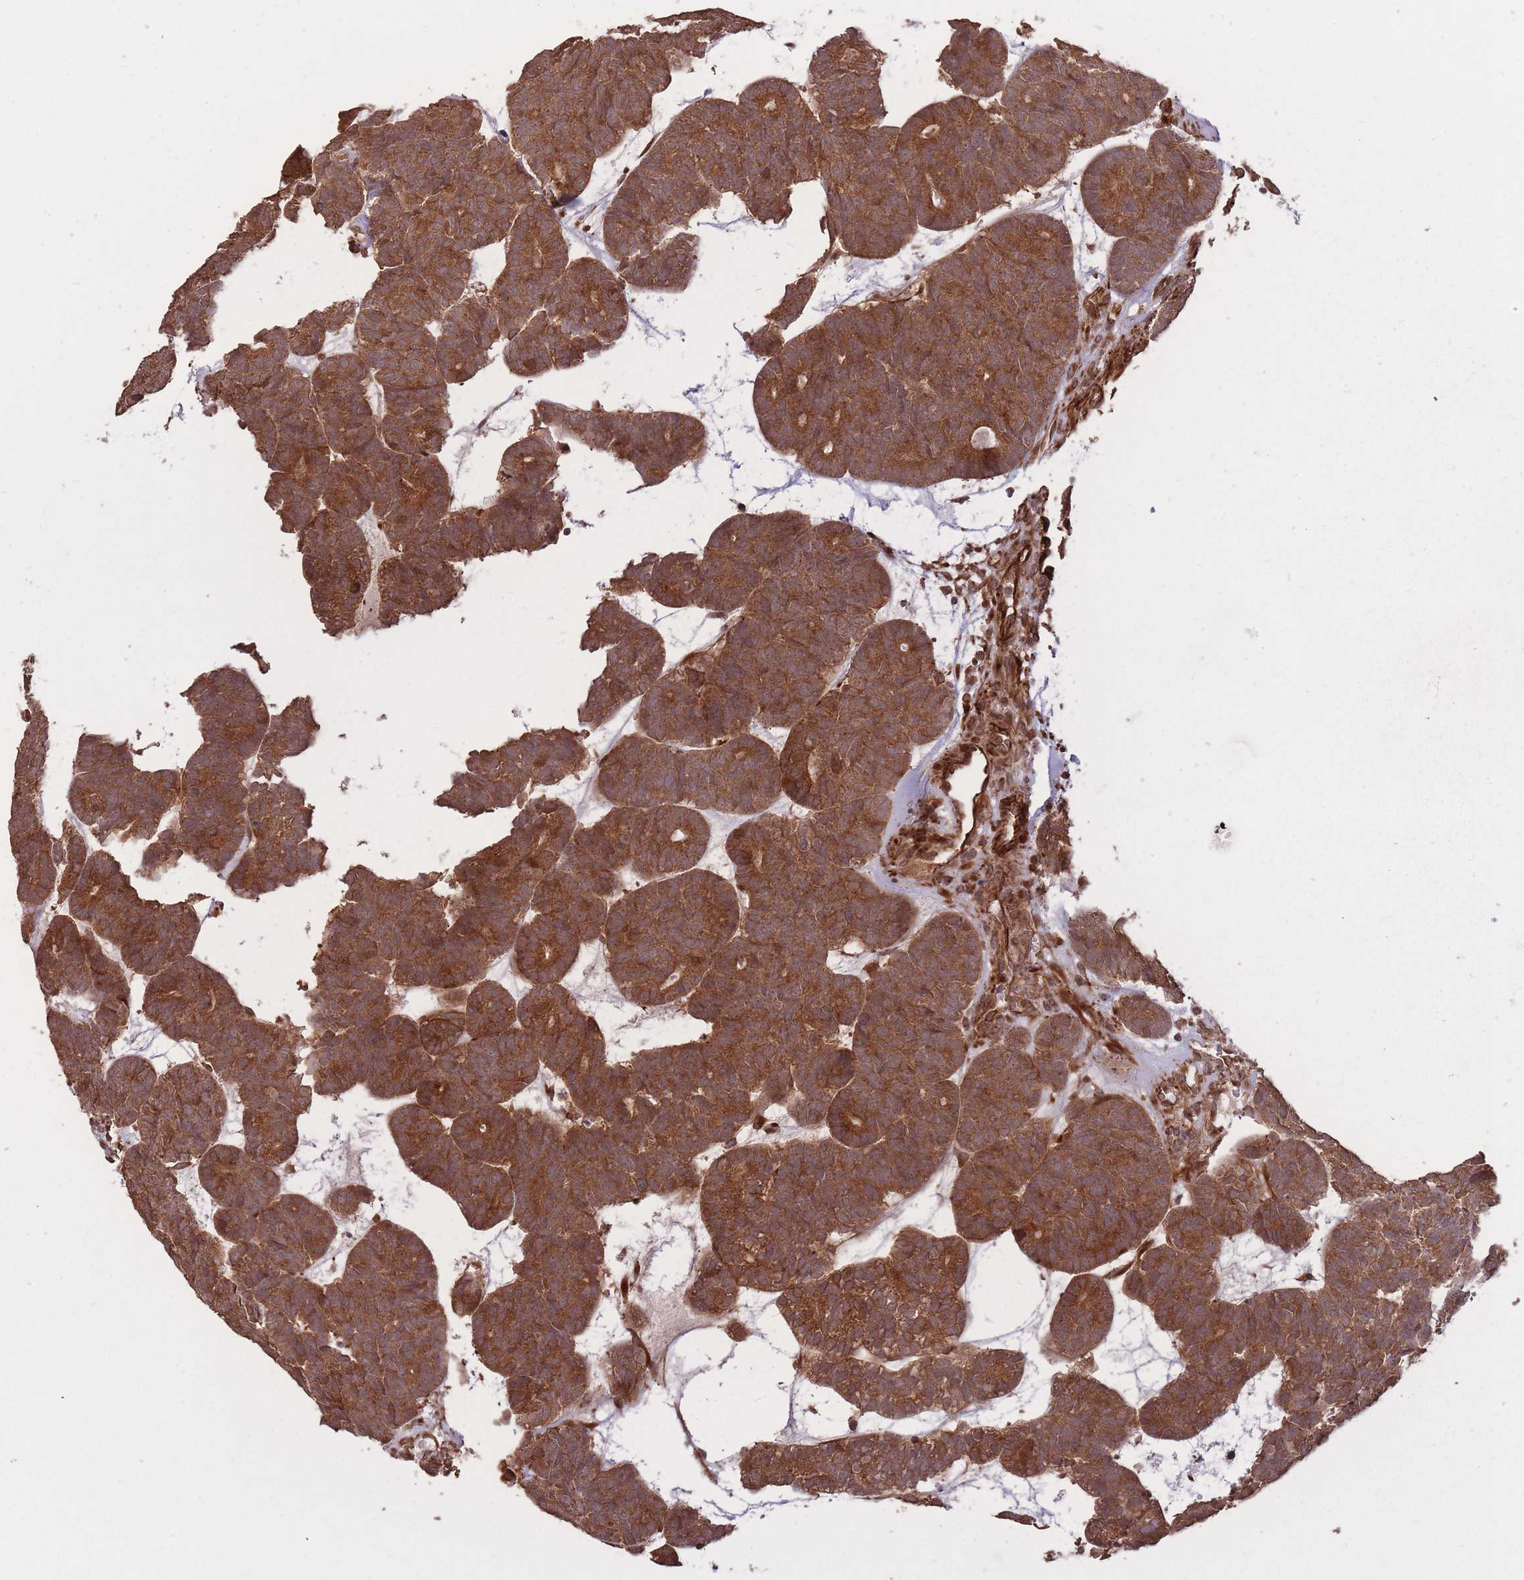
{"staining": {"intensity": "strong", "quantity": ">75%", "location": "cytoplasmic/membranous"}, "tissue": "head and neck cancer", "cell_type": "Tumor cells", "image_type": "cancer", "snomed": [{"axis": "morphology", "description": "Adenocarcinoma, NOS"}, {"axis": "topography", "description": "Head-Neck"}], "caption": "Immunohistochemistry (IHC) image of neoplastic tissue: human head and neck adenocarcinoma stained using immunohistochemistry shows high levels of strong protein expression localized specifically in the cytoplasmic/membranous of tumor cells, appearing as a cytoplasmic/membranous brown color.", "gene": "ERBB3", "patient": {"sex": "female", "age": 81}}